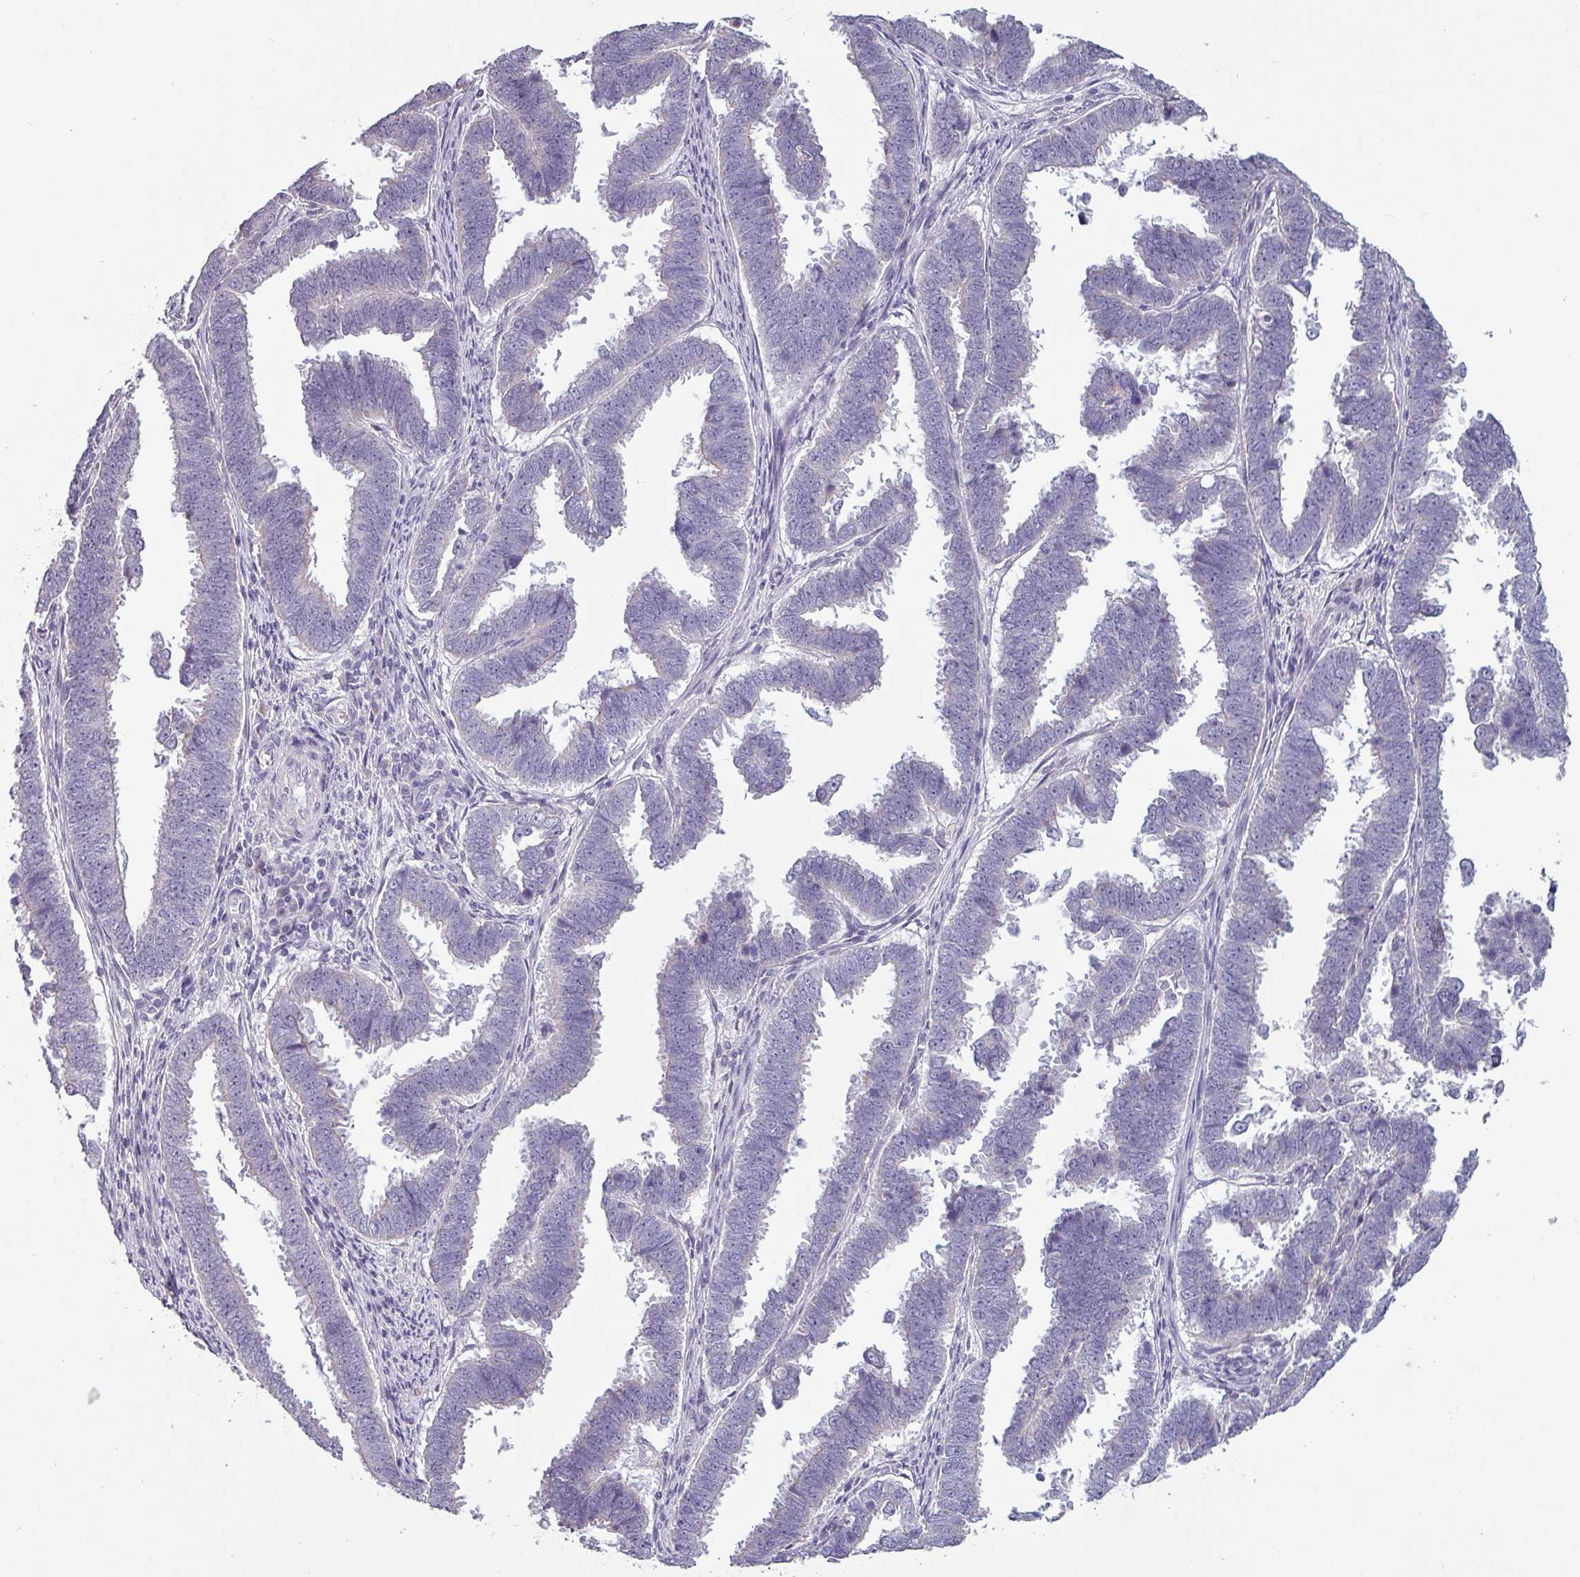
{"staining": {"intensity": "negative", "quantity": "none", "location": "none"}, "tissue": "endometrial cancer", "cell_type": "Tumor cells", "image_type": "cancer", "snomed": [{"axis": "morphology", "description": "Adenocarcinoma, NOS"}, {"axis": "topography", "description": "Endometrium"}], "caption": "The immunohistochemistry photomicrograph has no significant staining in tumor cells of adenocarcinoma (endometrial) tissue. (DAB (3,3'-diaminobenzidine) immunohistochemistry with hematoxylin counter stain).", "gene": "SLC26A9", "patient": {"sex": "female", "age": 75}}